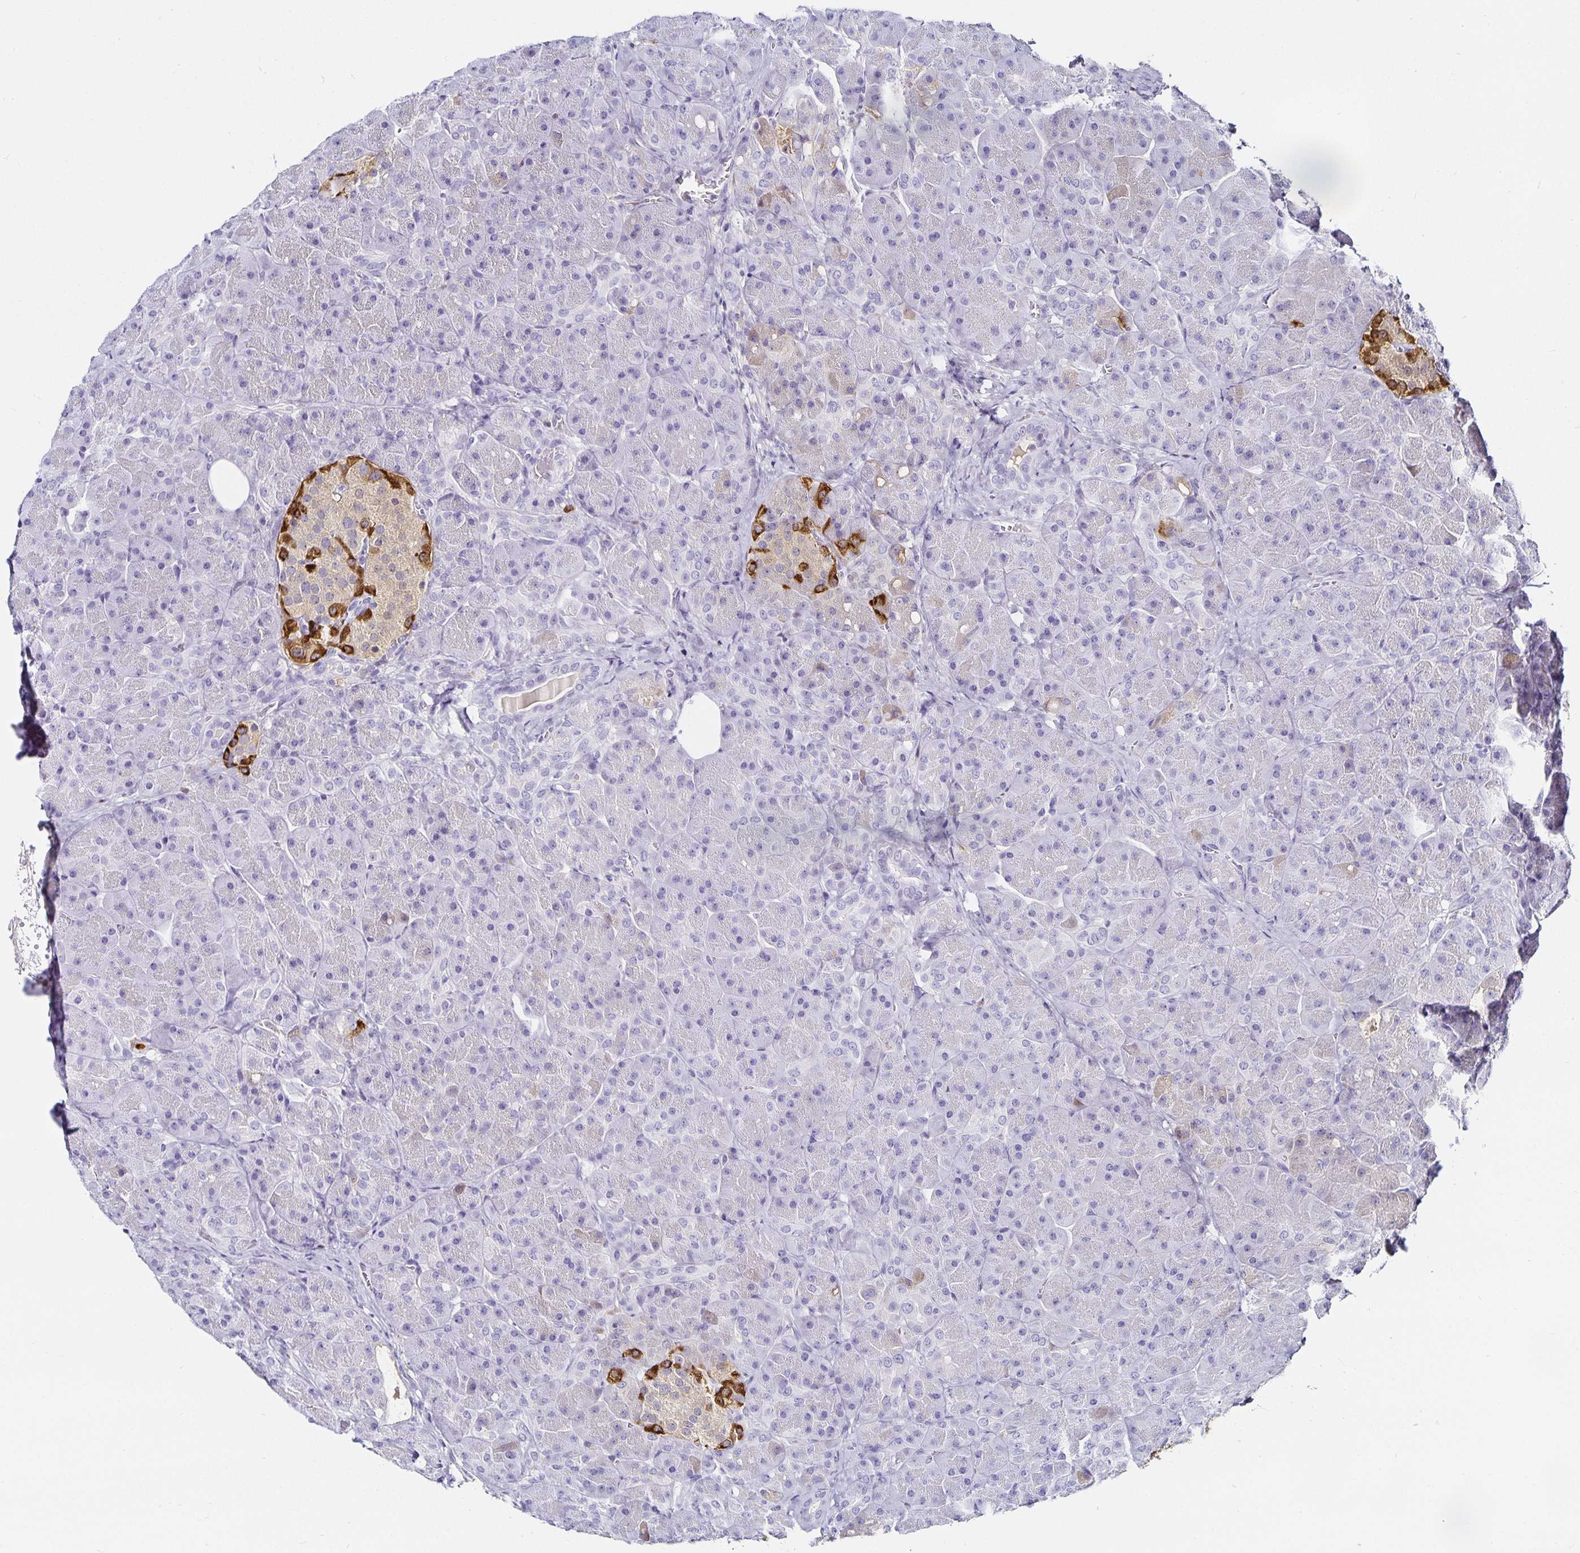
{"staining": {"intensity": "negative", "quantity": "none", "location": "none"}, "tissue": "pancreas", "cell_type": "Exocrine glandular cells", "image_type": "normal", "snomed": [{"axis": "morphology", "description": "Normal tissue, NOS"}, {"axis": "topography", "description": "Pancreas"}], "caption": "High power microscopy micrograph of an IHC image of unremarkable pancreas, revealing no significant positivity in exocrine glandular cells. The staining is performed using DAB (3,3'-diaminobenzidine) brown chromogen with nuclei counter-stained in using hematoxylin.", "gene": "TTR", "patient": {"sex": "male", "age": 55}}